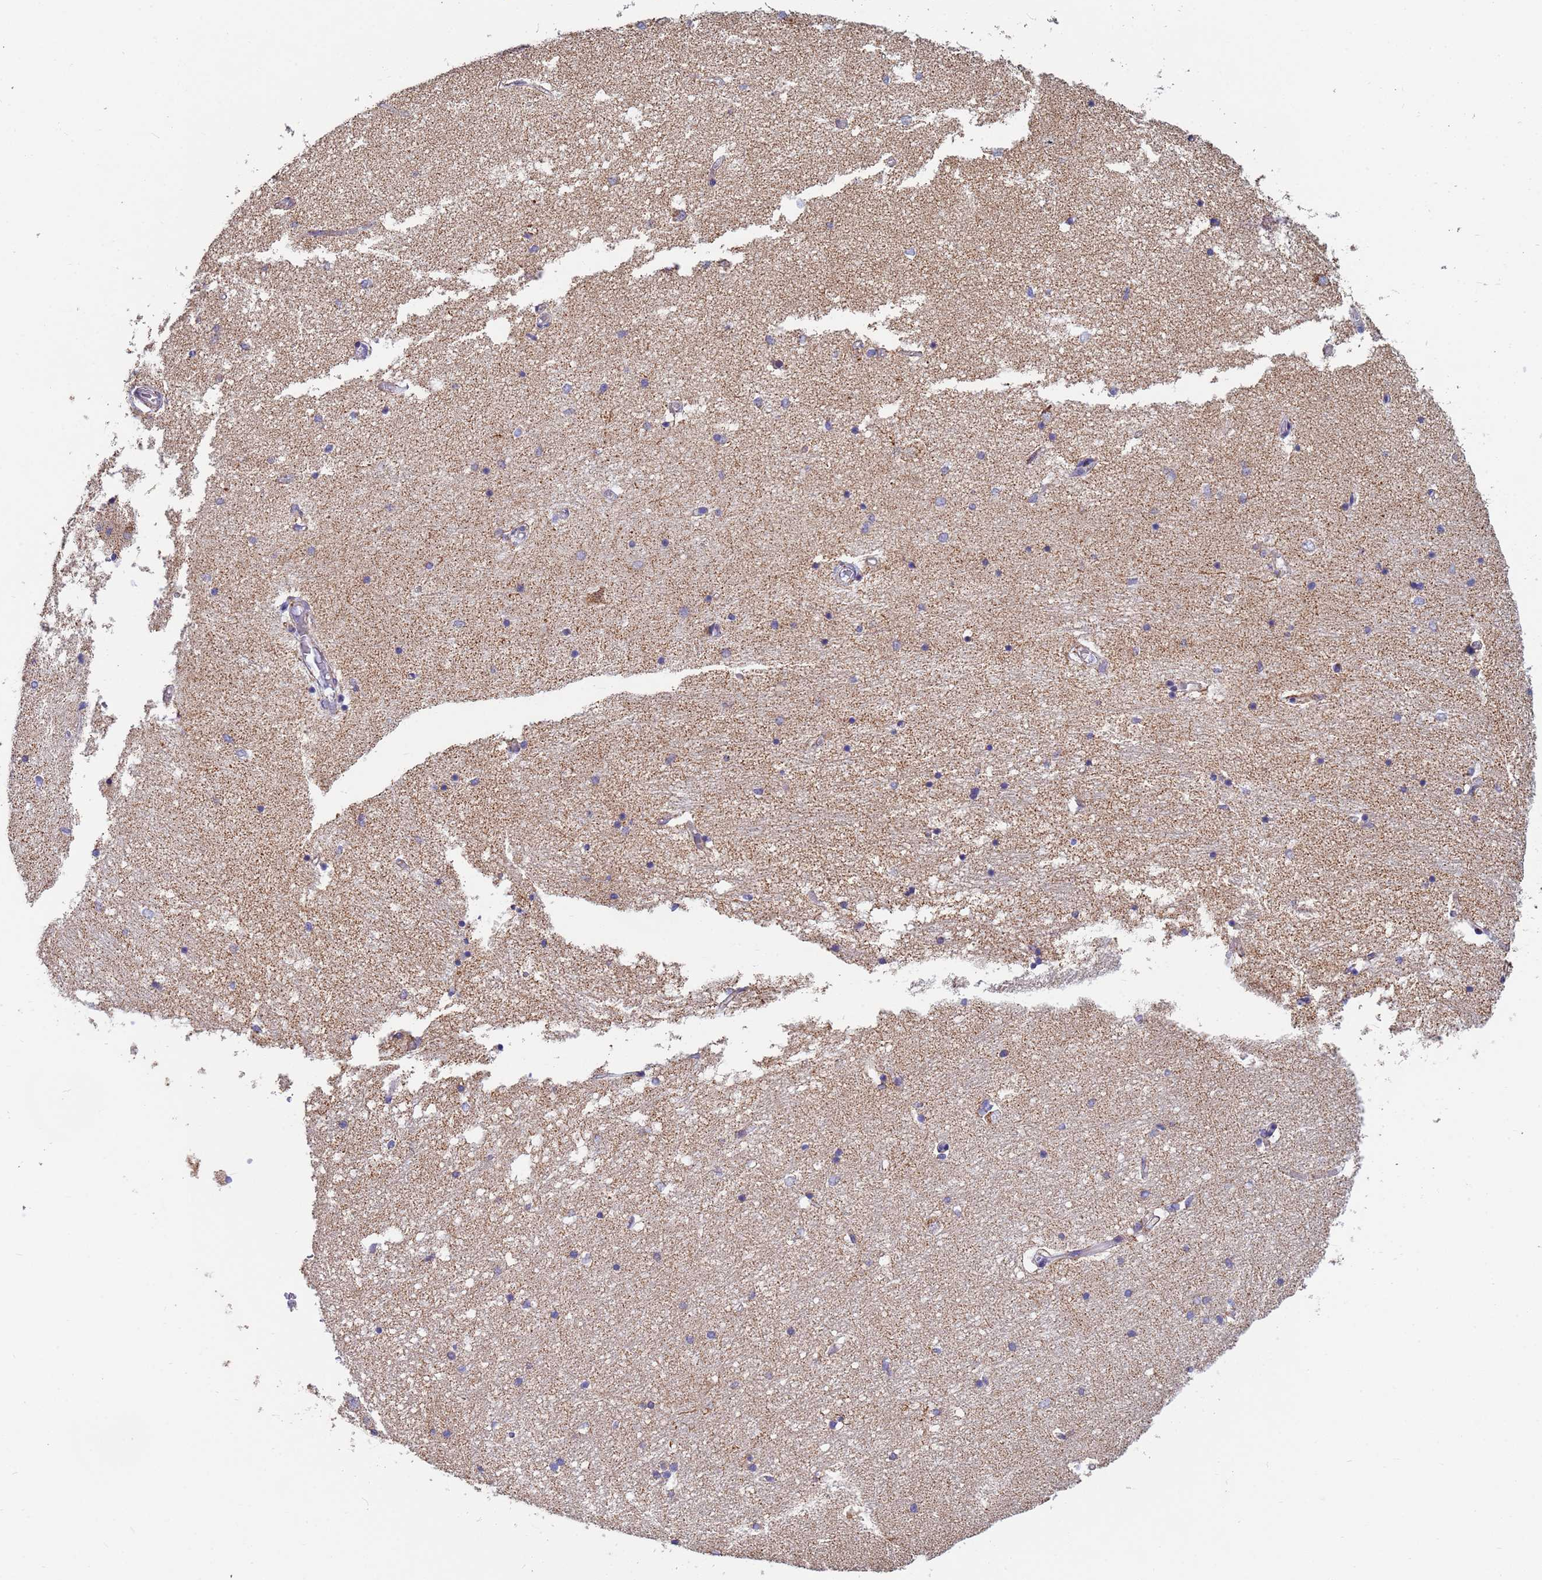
{"staining": {"intensity": "negative", "quantity": "none", "location": "none"}, "tissue": "hippocampus", "cell_type": "Glial cells", "image_type": "normal", "snomed": [{"axis": "morphology", "description": "Normal tissue, NOS"}, {"axis": "topography", "description": "Hippocampus"}], "caption": "Immunohistochemistry histopathology image of unremarkable hippocampus stained for a protein (brown), which displays no staining in glial cells.", "gene": "UQCRHL", "patient": {"sex": "male", "age": 45}}